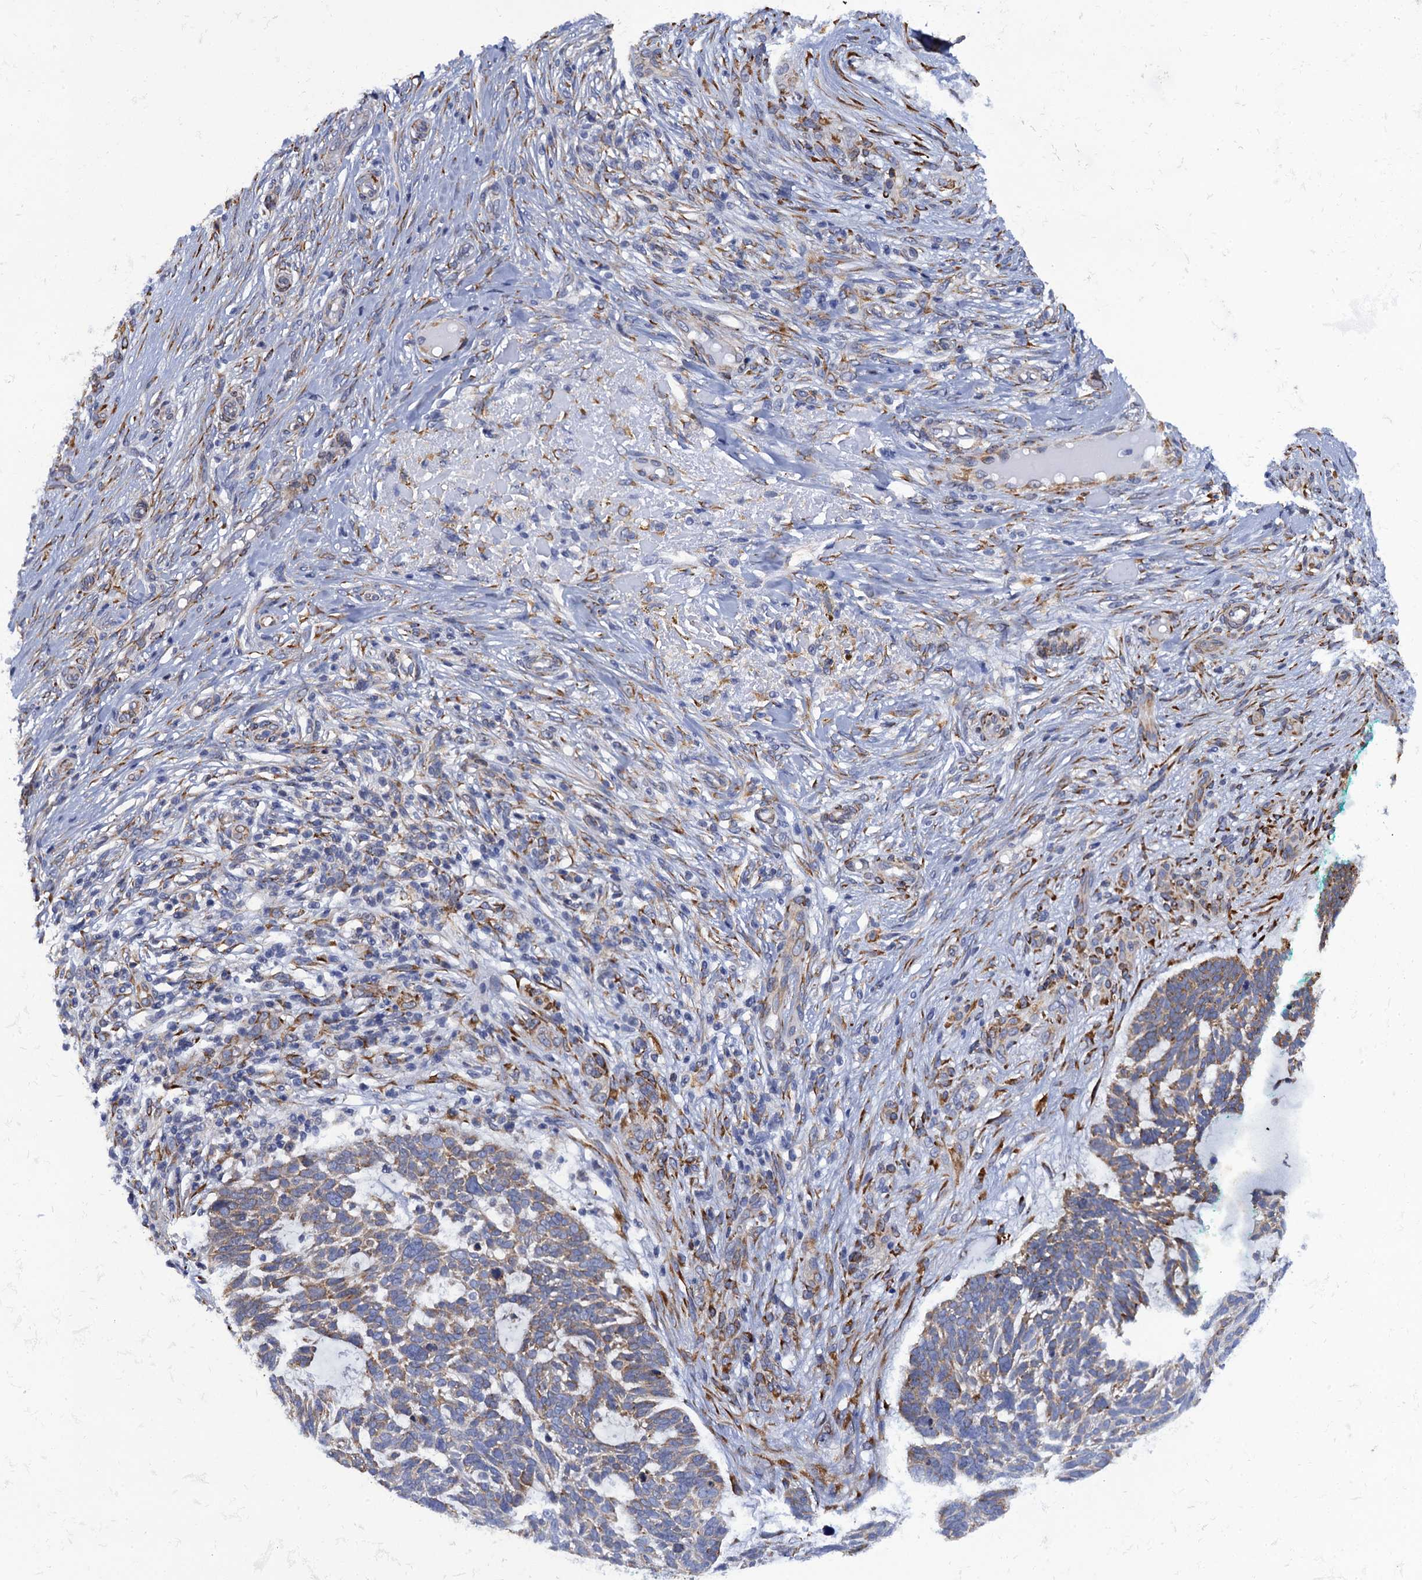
{"staining": {"intensity": "weak", "quantity": "25%-75%", "location": "cytoplasmic/membranous"}, "tissue": "skin cancer", "cell_type": "Tumor cells", "image_type": "cancer", "snomed": [{"axis": "morphology", "description": "Basal cell carcinoma"}, {"axis": "topography", "description": "Skin"}], "caption": "Immunohistochemical staining of human skin basal cell carcinoma displays low levels of weak cytoplasmic/membranous protein staining in approximately 25%-75% of tumor cells.", "gene": "POGLUT3", "patient": {"sex": "male", "age": 88}}